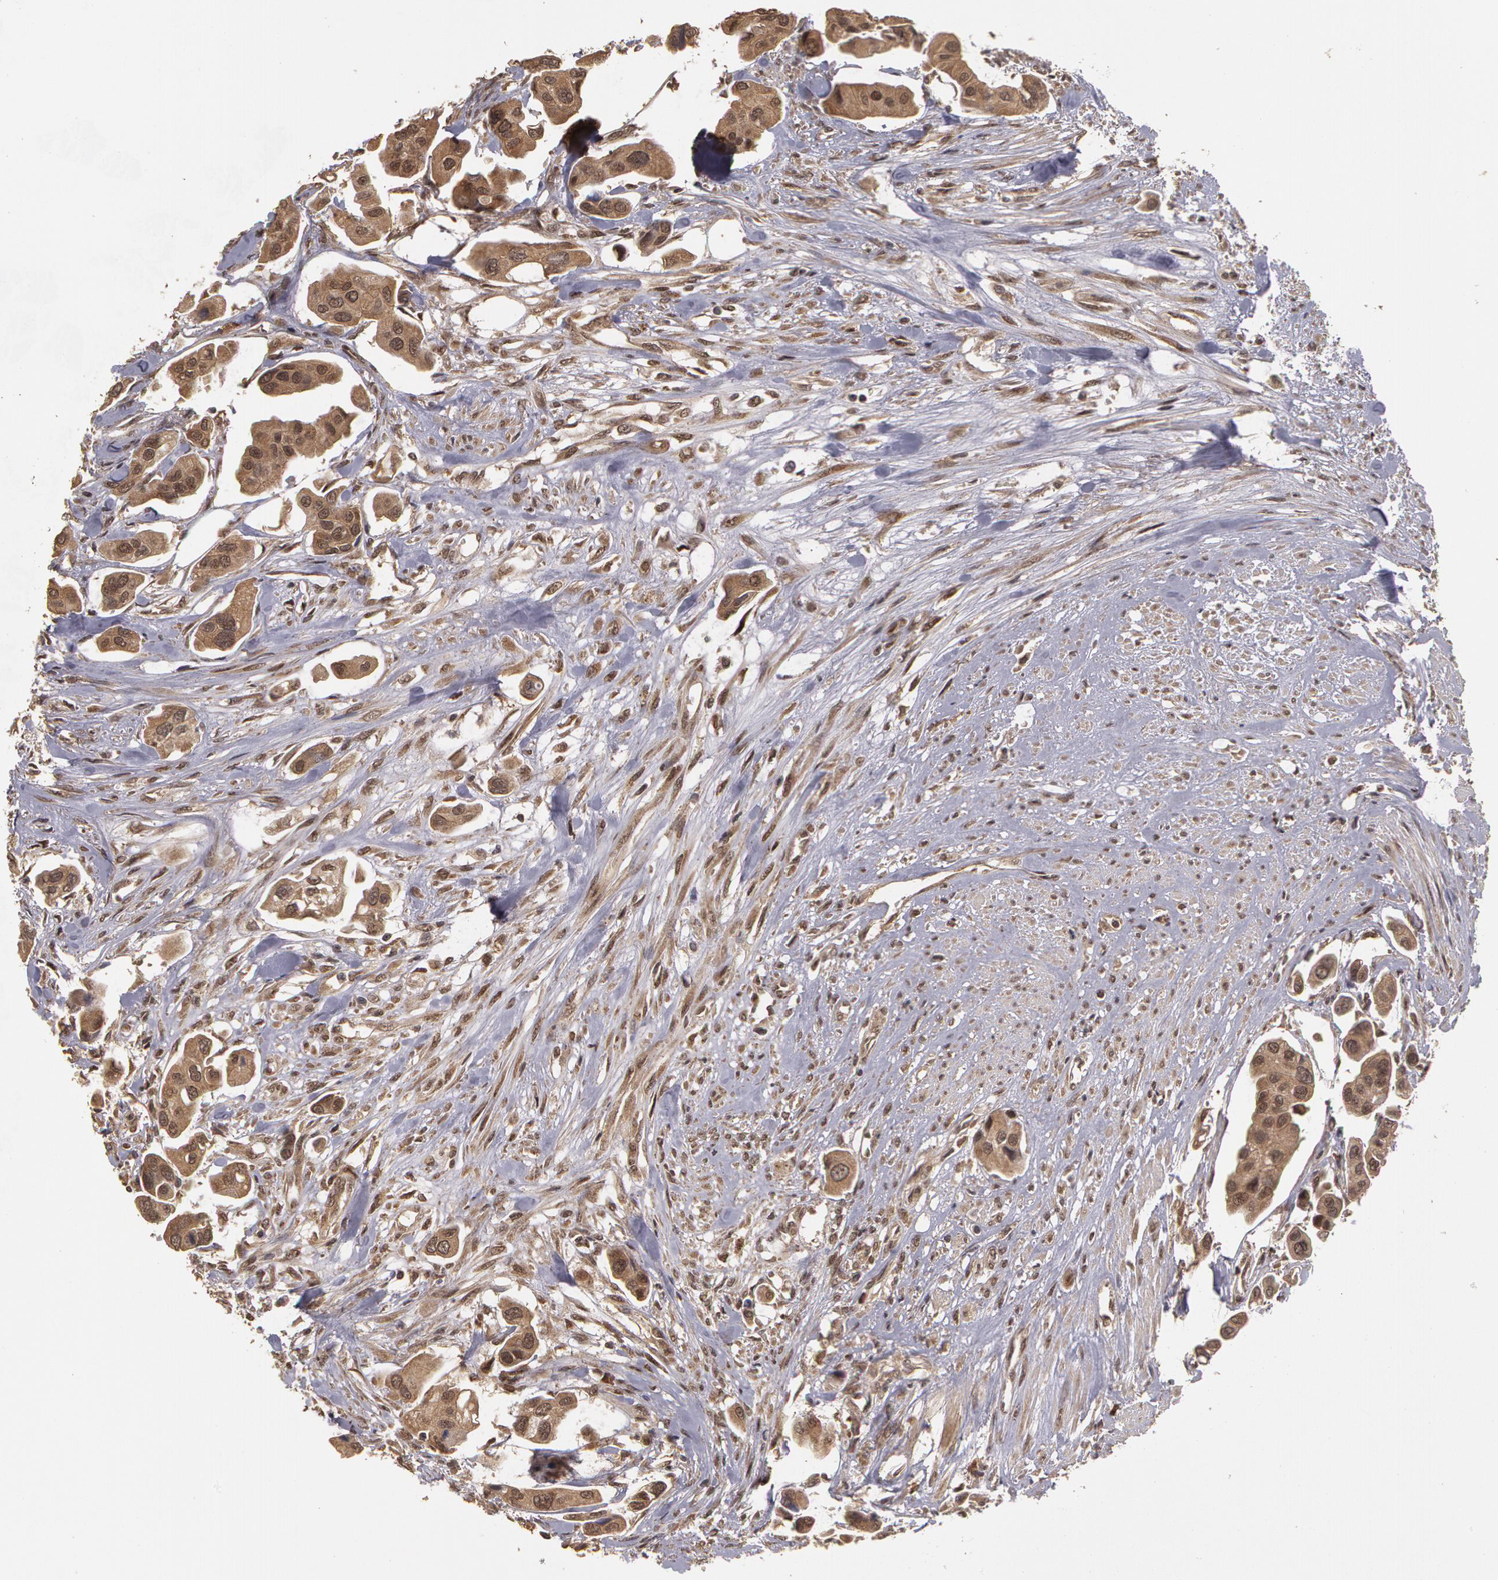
{"staining": {"intensity": "strong", "quantity": ">75%", "location": "cytoplasmic/membranous,nuclear"}, "tissue": "urothelial cancer", "cell_type": "Tumor cells", "image_type": "cancer", "snomed": [{"axis": "morphology", "description": "Adenocarcinoma, NOS"}, {"axis": "topography", "description": "Urinary bladder"}], "caption": "Protein staining of urothelial cancer tissue shows strong cytoplasmic/membranous and nuclear staining in approximately >75% of tumor cells. Nuclei are stained in blue.", "gene": "GLIS1", "patient": {"sex": "male", "age": 61}}